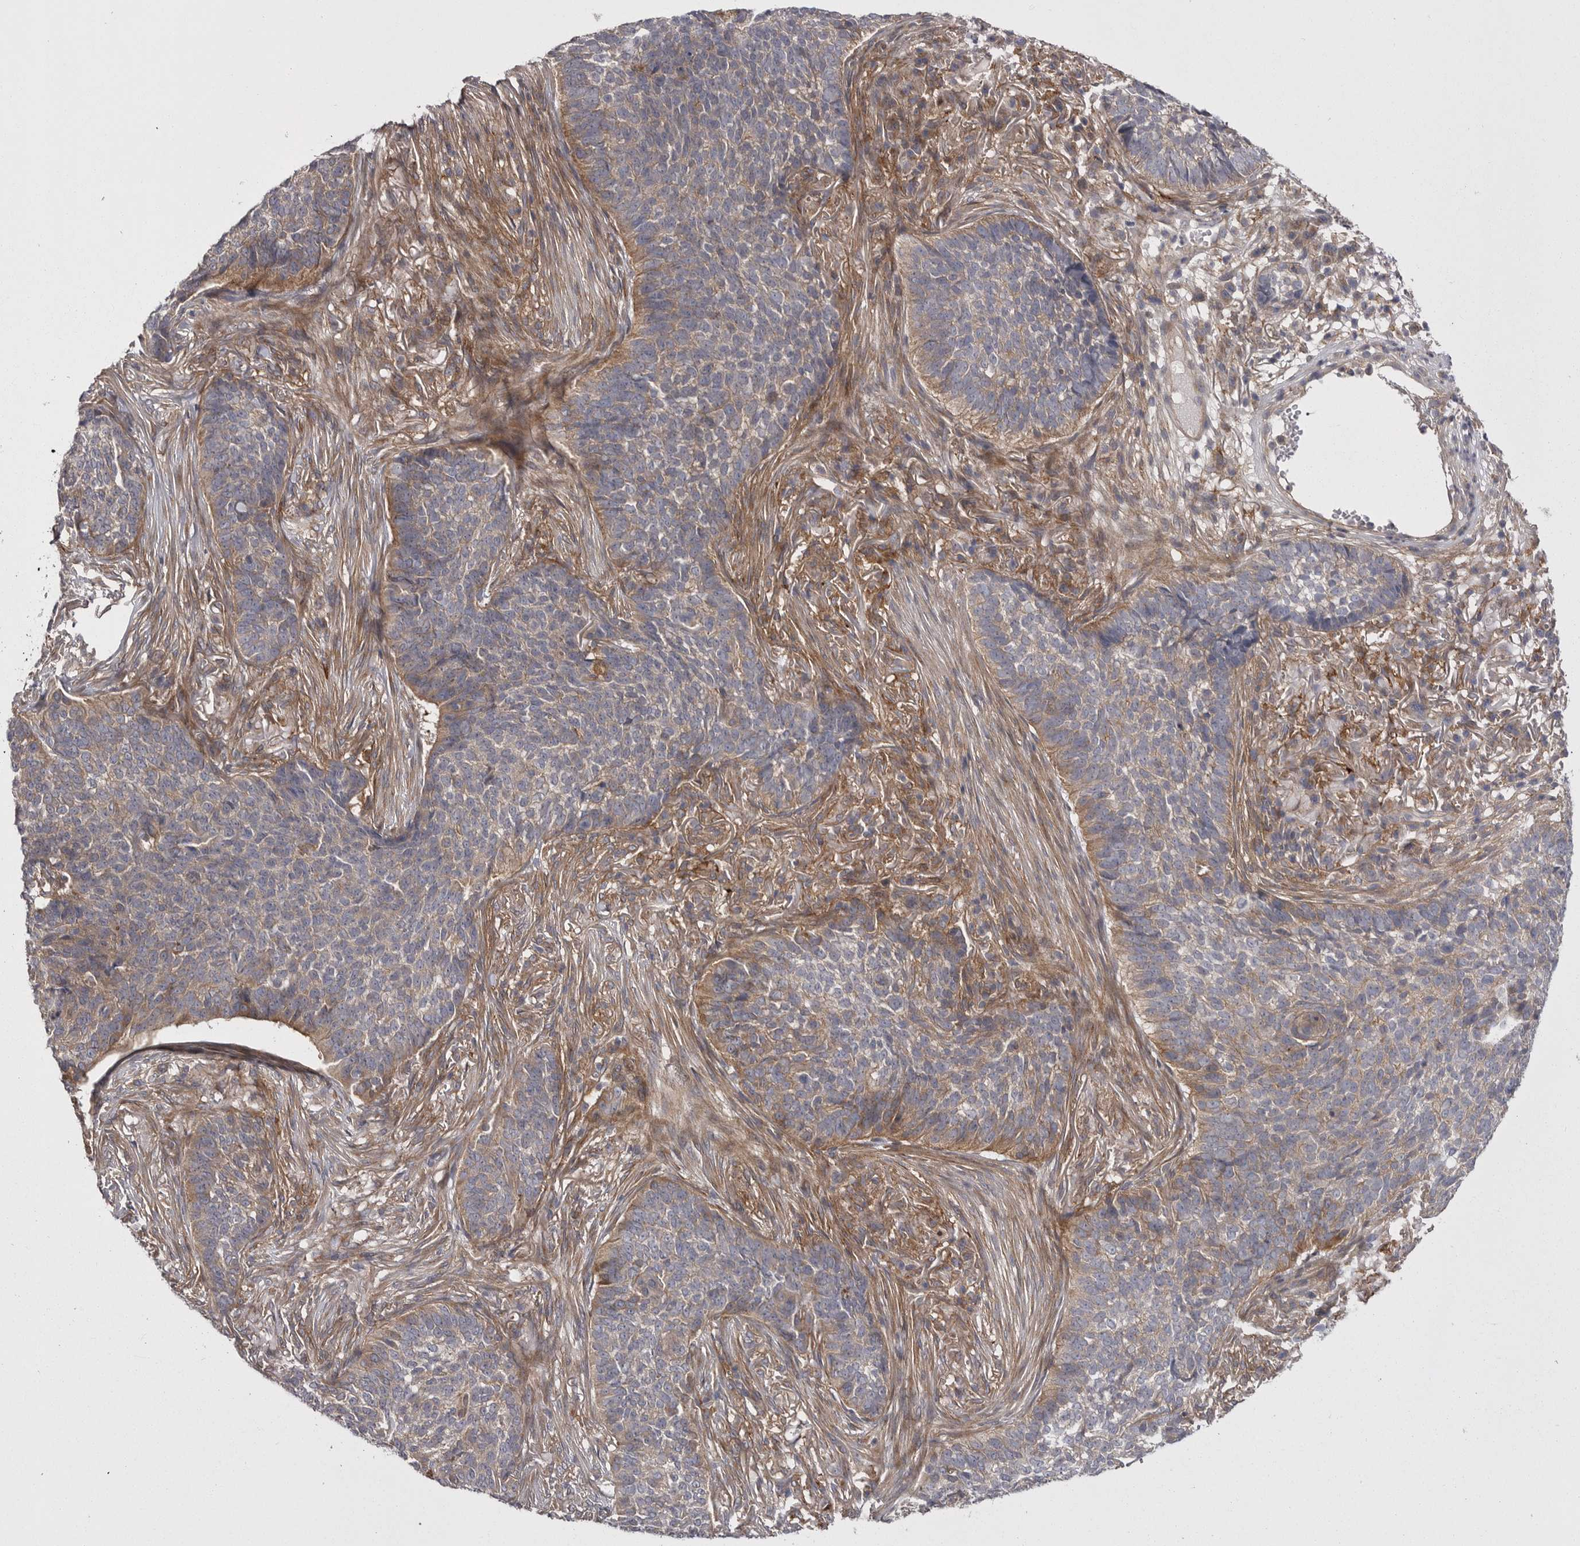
{"staining": {"intensity": "moderate", "quantity": "<25%", "location": "cytoplasmic/membranous"}, "tissue": "skin cancer", "cell_type": "Tumor cells", "image_type": "cancer", "snomed": [{"axis": "morphology", "description": "Basal cell carcinoma"}, {"axis": "topography", "description": "Skin"}], "caption": "Skin basal cell carcinoma was stained to show a protein in brown. There is low levels of moderate cytoplasmic/membranous staining in about <25% of tumor cells.", "gene": "OSBPL9", "patient": {"sex": "male", "age": 85}}